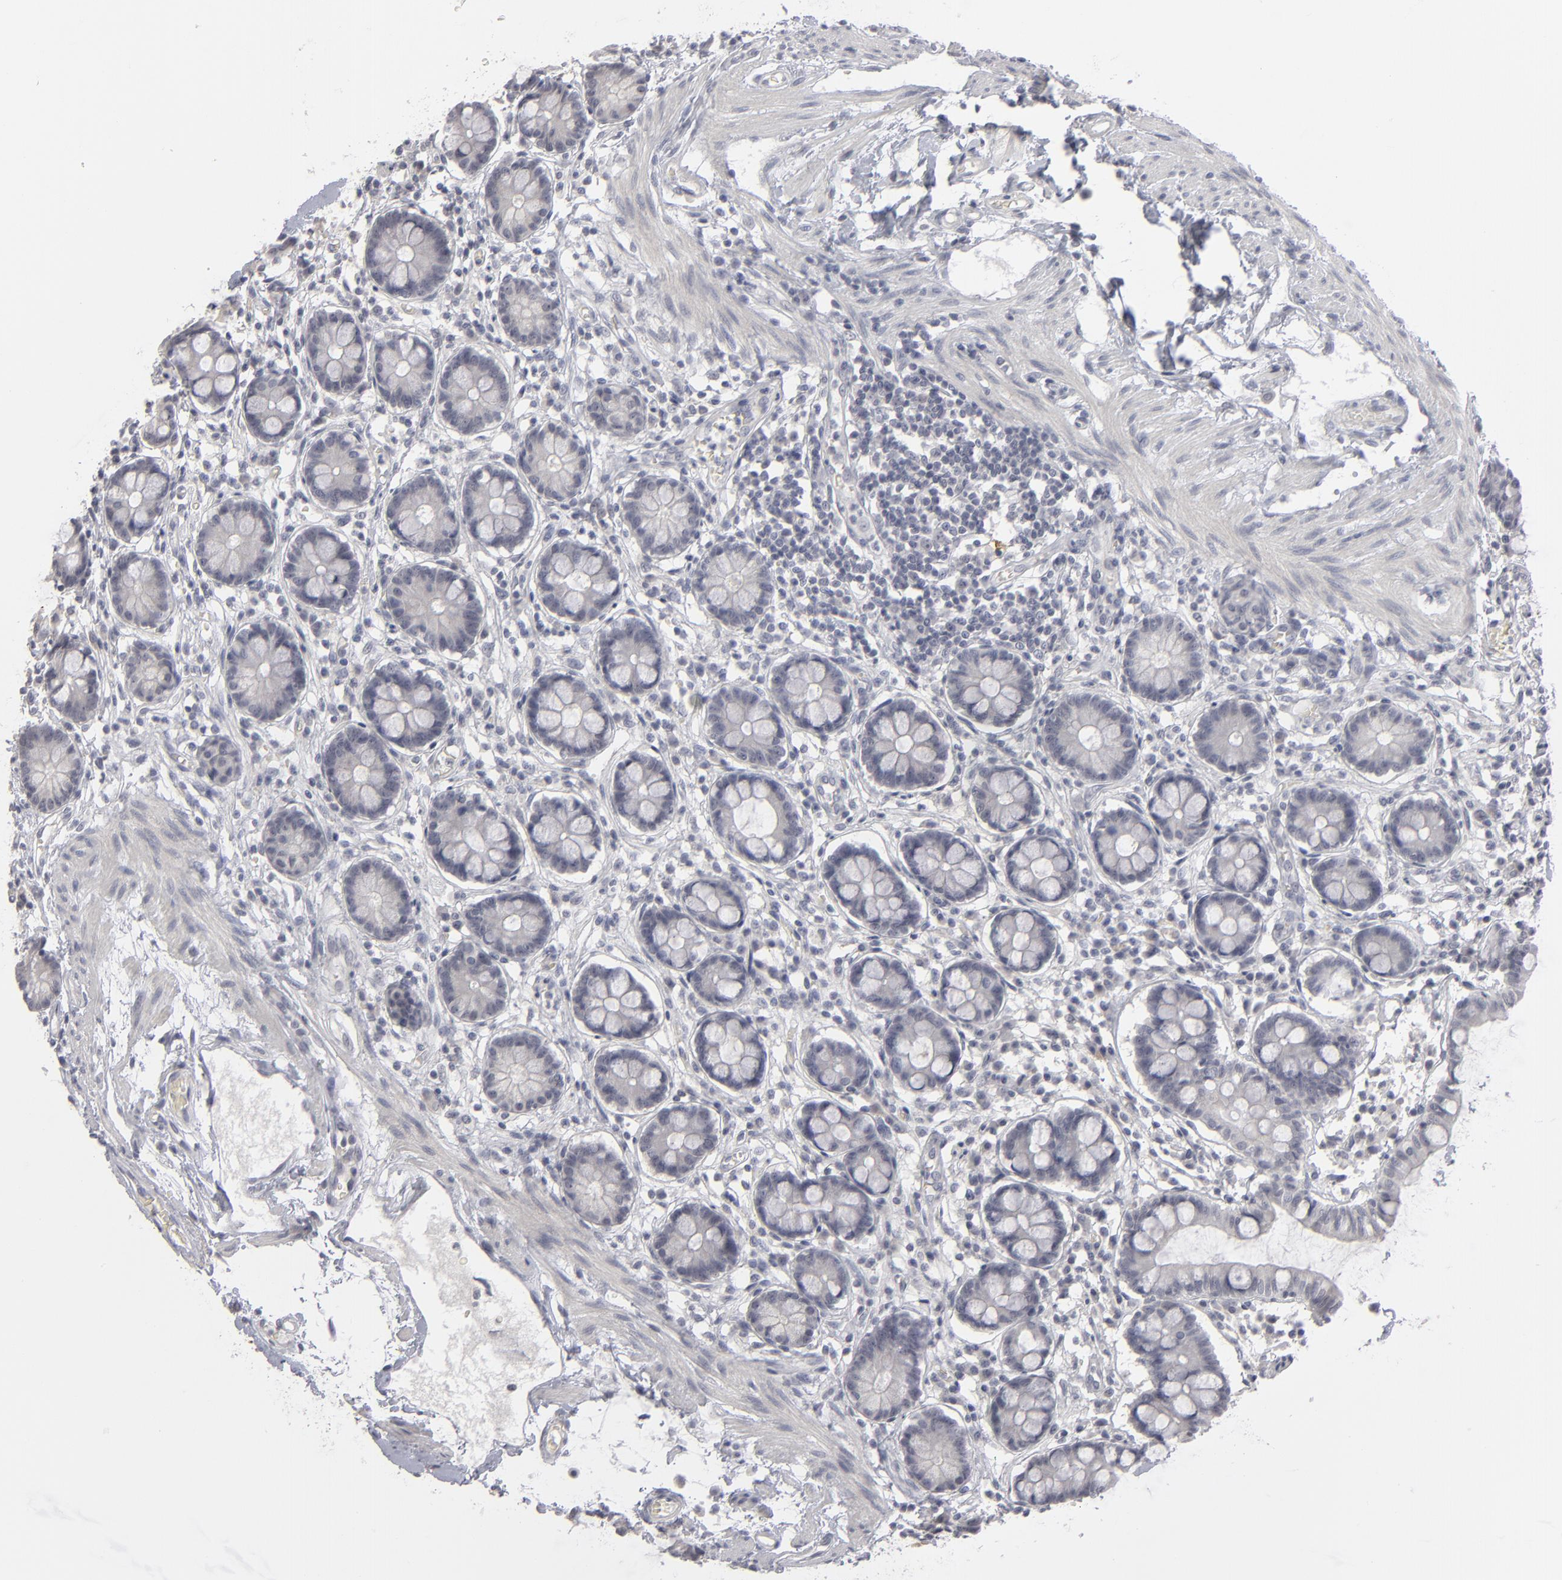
{"staining": {"intensity": "negative", "quantity": "none", "location": "none"}, "tissue": "small intestine", "cell_type": "Glandular cells", "image_type": "normal", "snomed": [{"axis": "morphology", "description": "Normal tissue, NOS"}, {"axis": "topography", "description": "Small intestine"}], "caption": "A high-resolution image shows immunohistochemistry (IHC) staining of normal small intestine, which displays no significant expression in glandular cells. Nuclei are stained in blue.", "gene": "KIAA1210", "patient": {"sex": "female", "age": 61}}